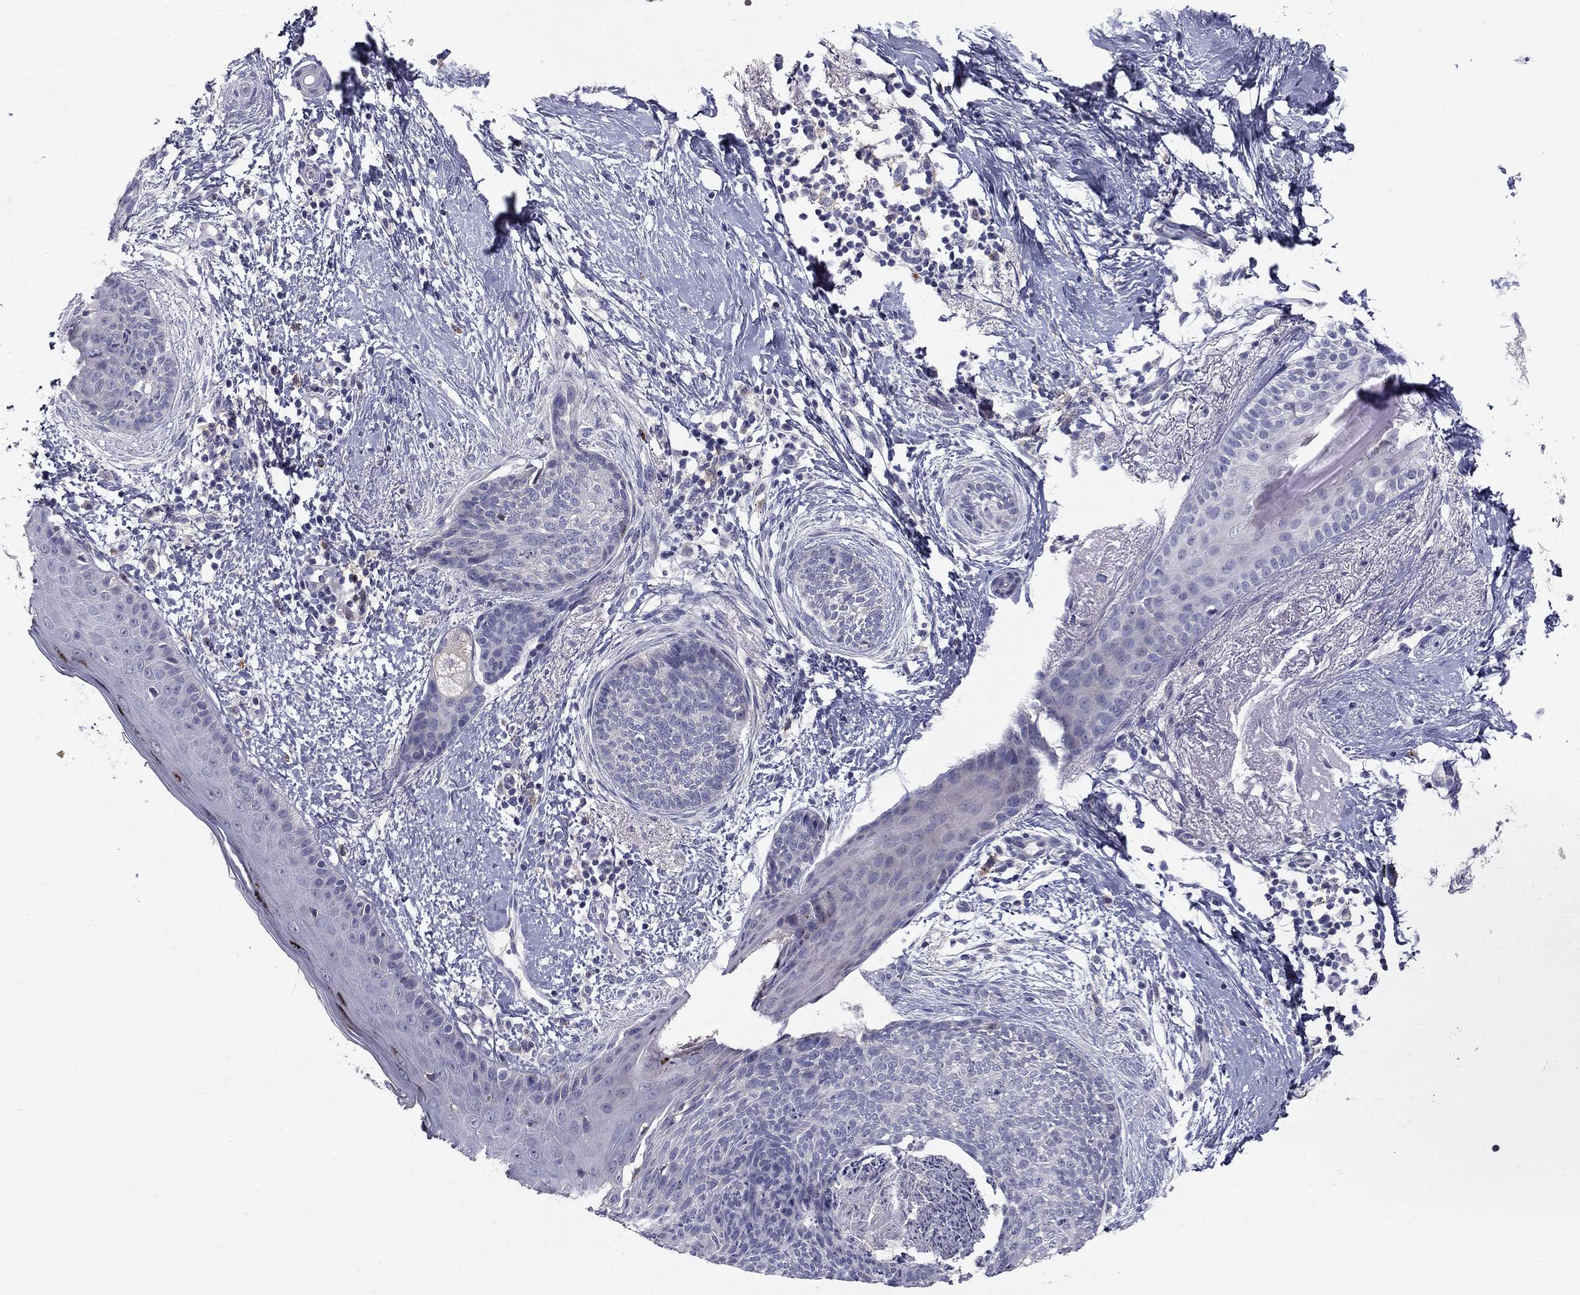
{"staining": {"intensity": "negative", "quantity": "none", "location": "none"}, "tissue": "skin cancer", "cell_type": "Tumor cells", "image_type": "cancer", "snomed": [{"axis": "morphology", "description": "Basal cell carcinoma"}, {"axis": "topography", "description": "Skin"}], "caption": "A high-resolution micrograph shows IHC staining of skin cancer, which demonstrates no significant expression in tumor cells.", "gene": "TP53TG5", "patient": {"sex": "female", "age": 65}}